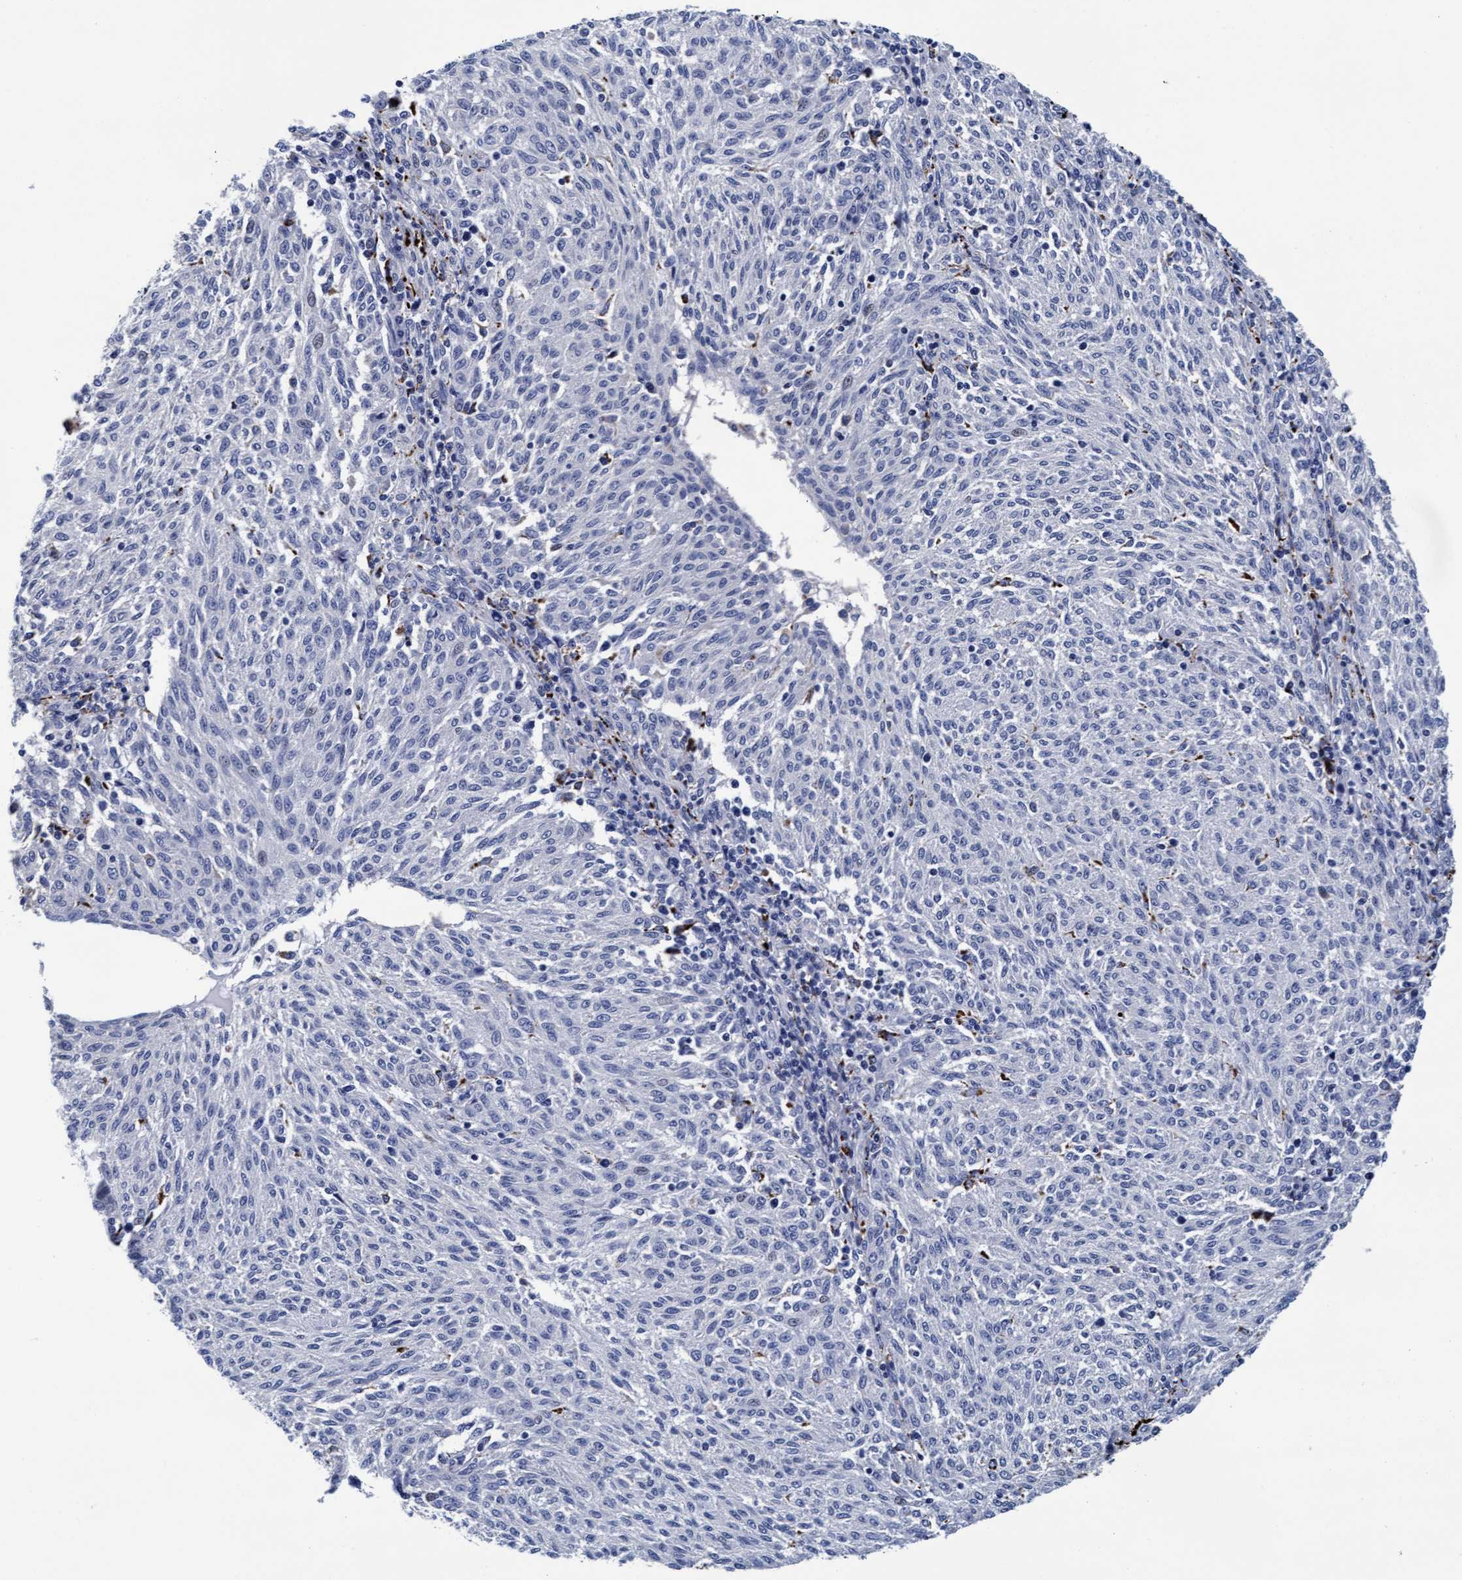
{"staining": {"intensity": "negative", "quantity": "none", "location": "none"}, "tissue": "melanoma", "cell_type": "Tumor cells", "image_type": "cancer", "snomed": [{"axis": "morphology", "description": "Malignant melanoma, NOS"}, {"axis": "topography", "description": "Skin"}], "caption": "Melanoma was stained to show a protein in brown. There is no significant expression in tumor cells.", "gene": "ARSG", "patient": {"sex": "female", "age": 72}}